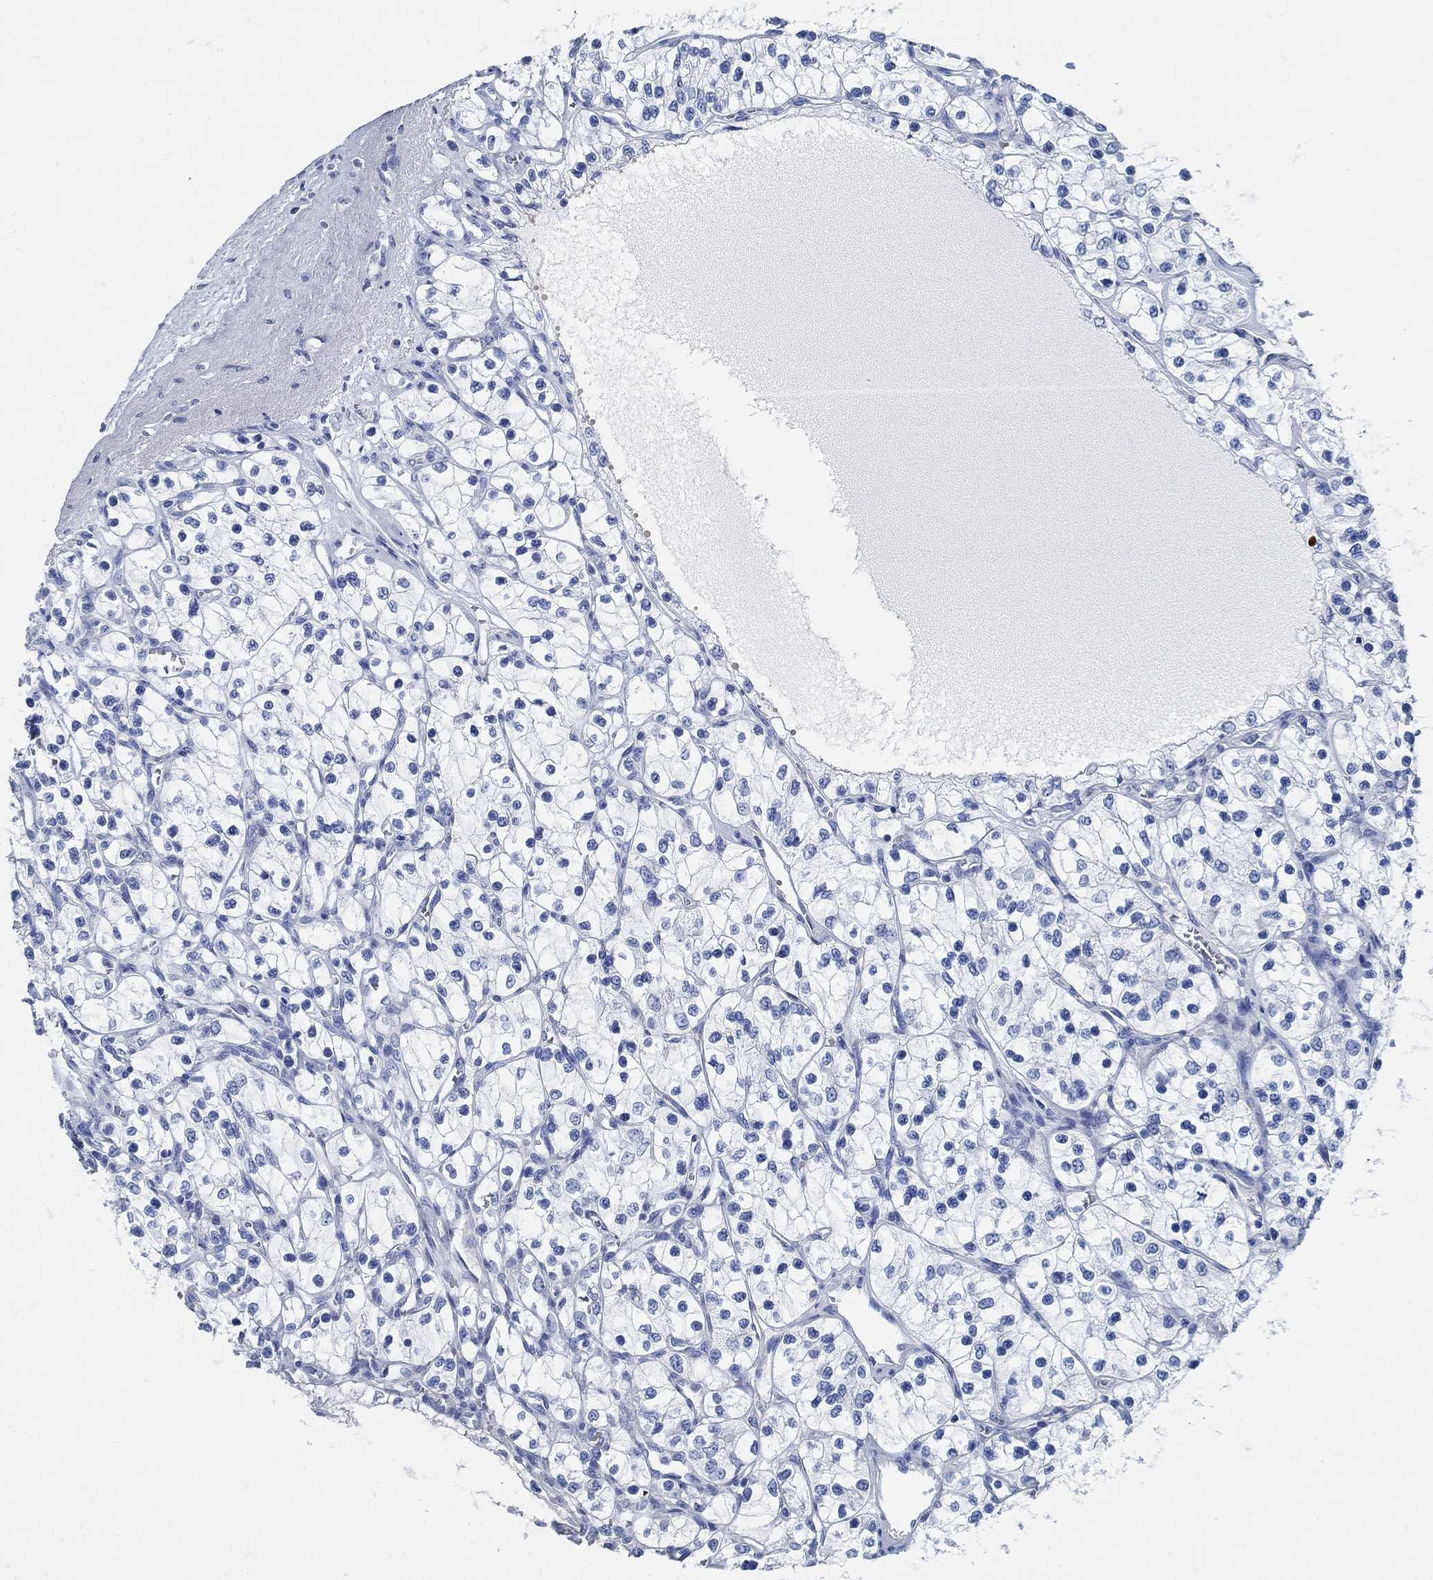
{"staining": {"intensity": "negative", "quantity": "none", "location": "none"}, "tissue": "renal cancer", "cell_type": "Tumor cells", "image_type": "cancer", "snomed": [{"axis": "morphology", "description": "Adenocarcinoma, NOS"}, {"axis": "topography", "description": "Kidney"}], "caption": "There is no significant staining in tumor cells of renal adenocarcinoma.", "gene": "SLC45A1", "patient": {"sex": "female", "age": 69}}